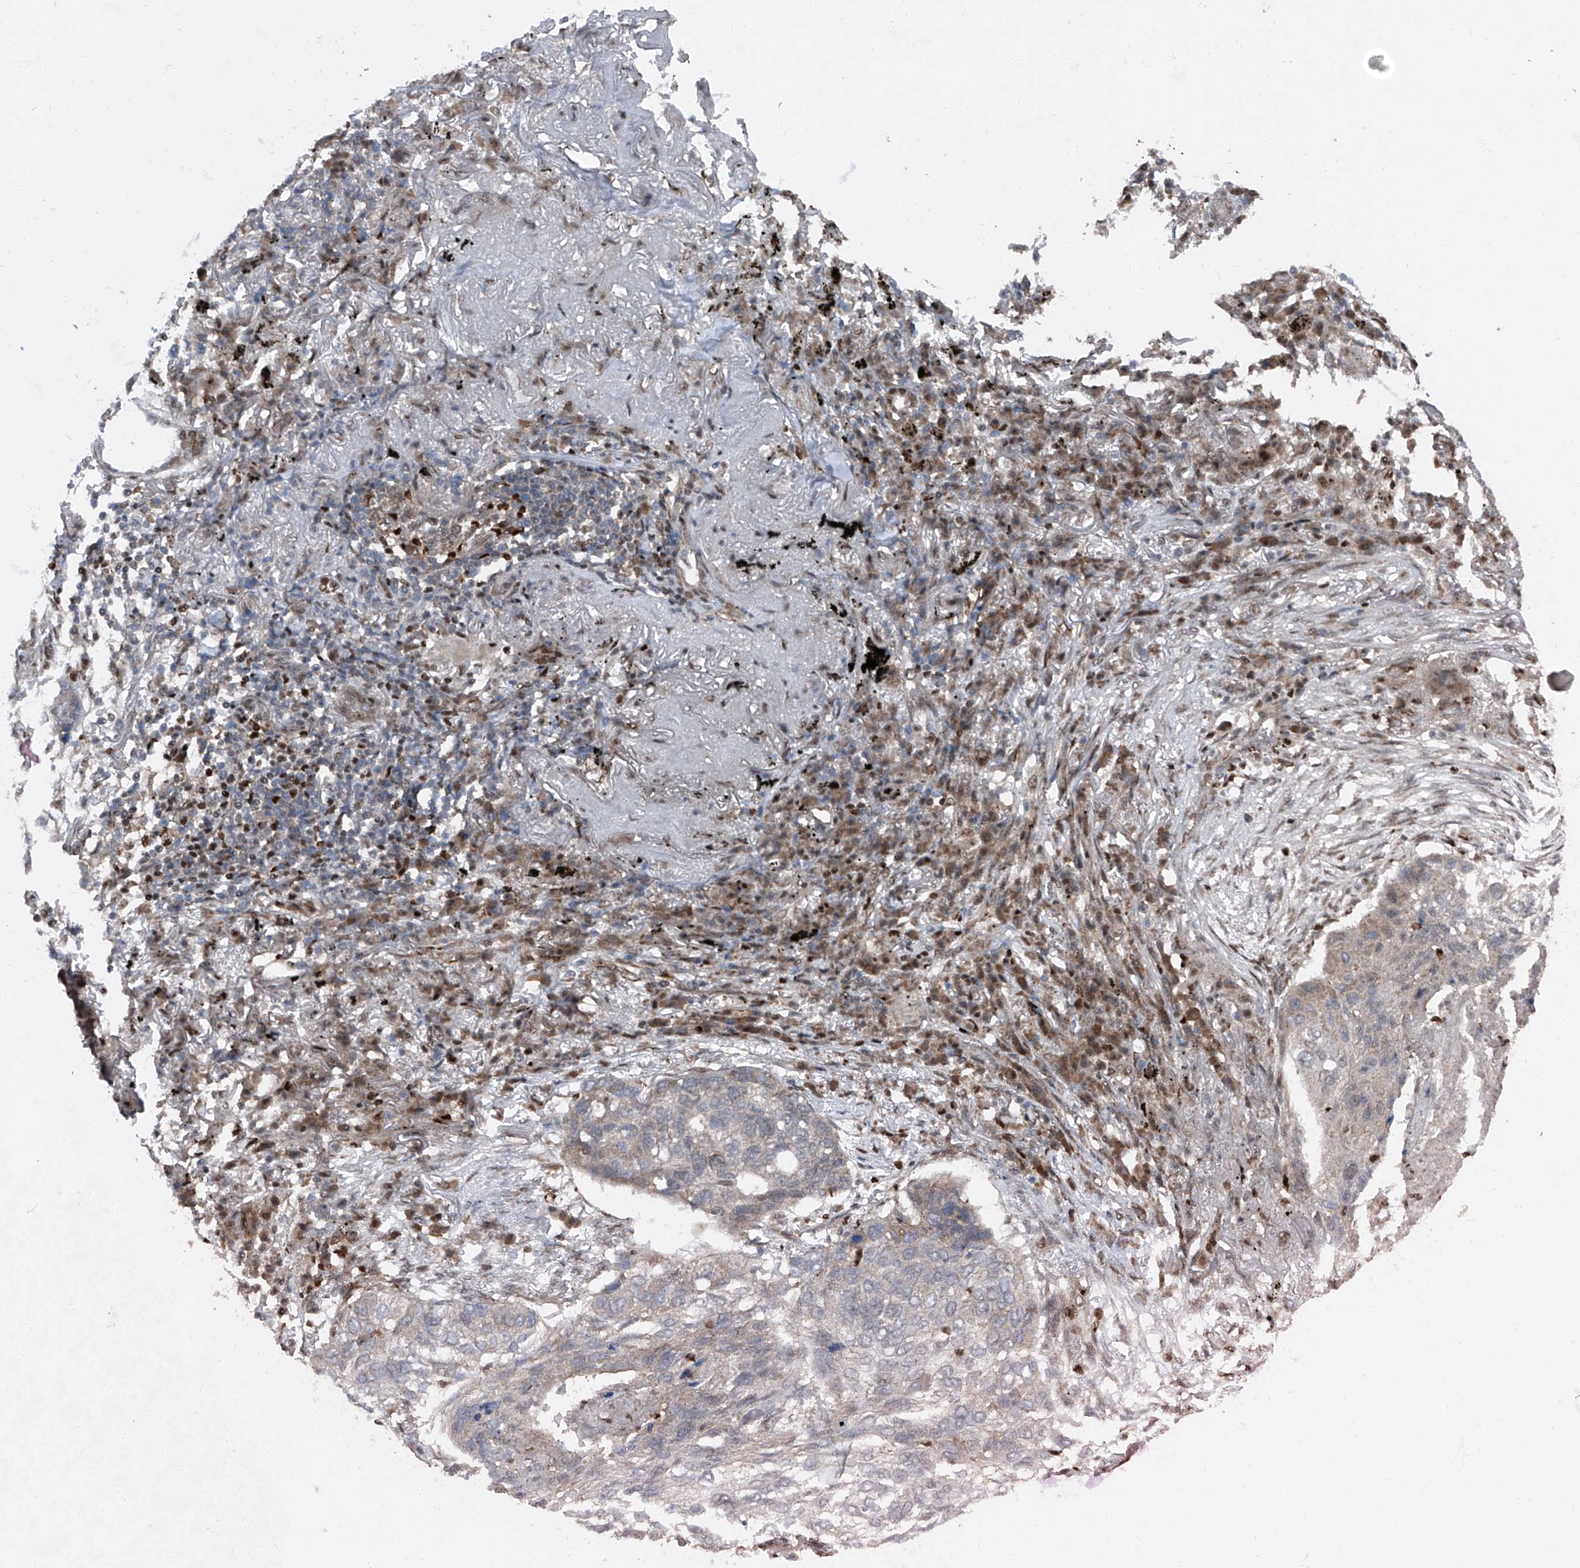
{"staining": {"intensity": "weak", "quantity": "25%-75%", "location": "cytoplasmic/membranous"}, "tissue": "lung cancer", "cell_type": "Tumor cells", "image_type": "cancer", "snomed": [{"axis": "morphology", "description": "Squamous cell carcinoma, NOS"}, {"axis": "topography", "description": "Lung"}], "caption": "This is a micrograph of immunohistochemistry staining of lung cancer, which shows weak staining in the cytoplasmic/membranous of tumor cells.", "gene": "FKBP5", "patient": {"sex": "female", "age": 63}}